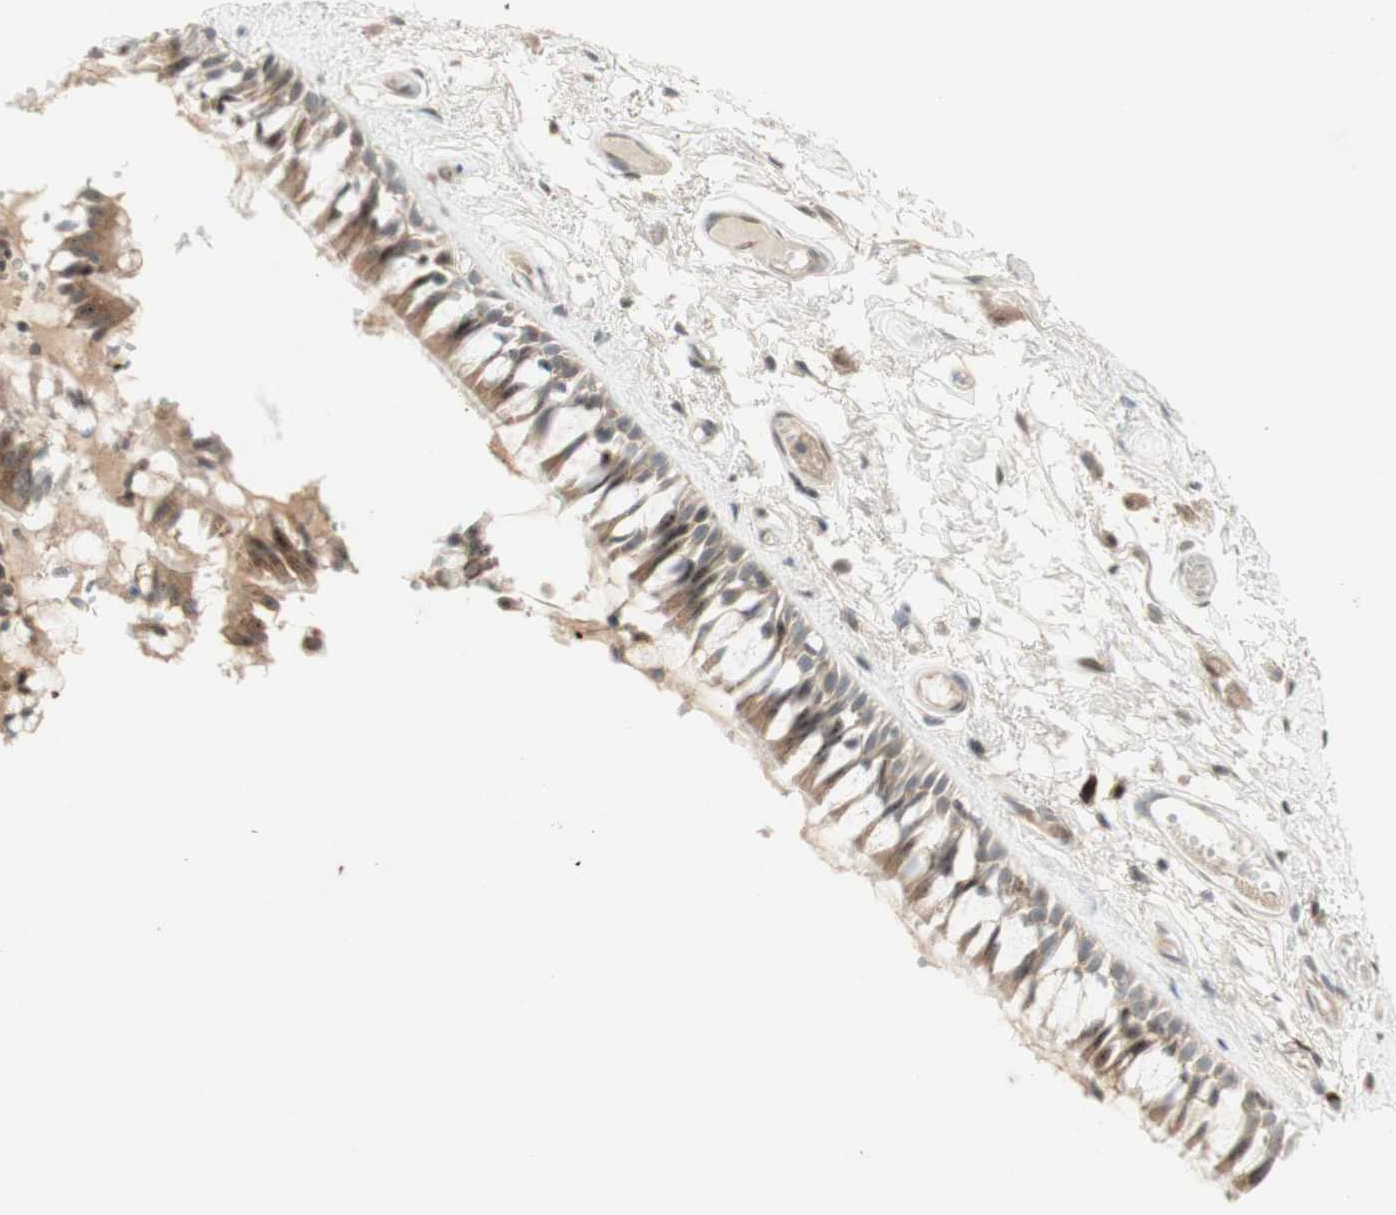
{"staining": {"intensity": "moderate", "quantity": ">75%", "location": "cytoplasmic/membranous"}, "tissue": "bronchus", "cell_type": "Respiratory epithelial cells", "image_type": "normal", "snomed": [{"axis": "morphology", "description": "Normal tissue, NOS"}, {"axis": "morphology", "description": "Inflammation, NOS"}, {"axis": "topography", "description": "Cartilage tissue"}, {"axis": "topography", "description": "Lung"}], "caption": "Respiratory epithelial cells reveal moderate cytoplasmic/membranous expression in about >75% of cells in normal bronchus. Nuclei are stained in blue.", "gene": "CYLD", "patient": {"sex": "male", "age": 71}}